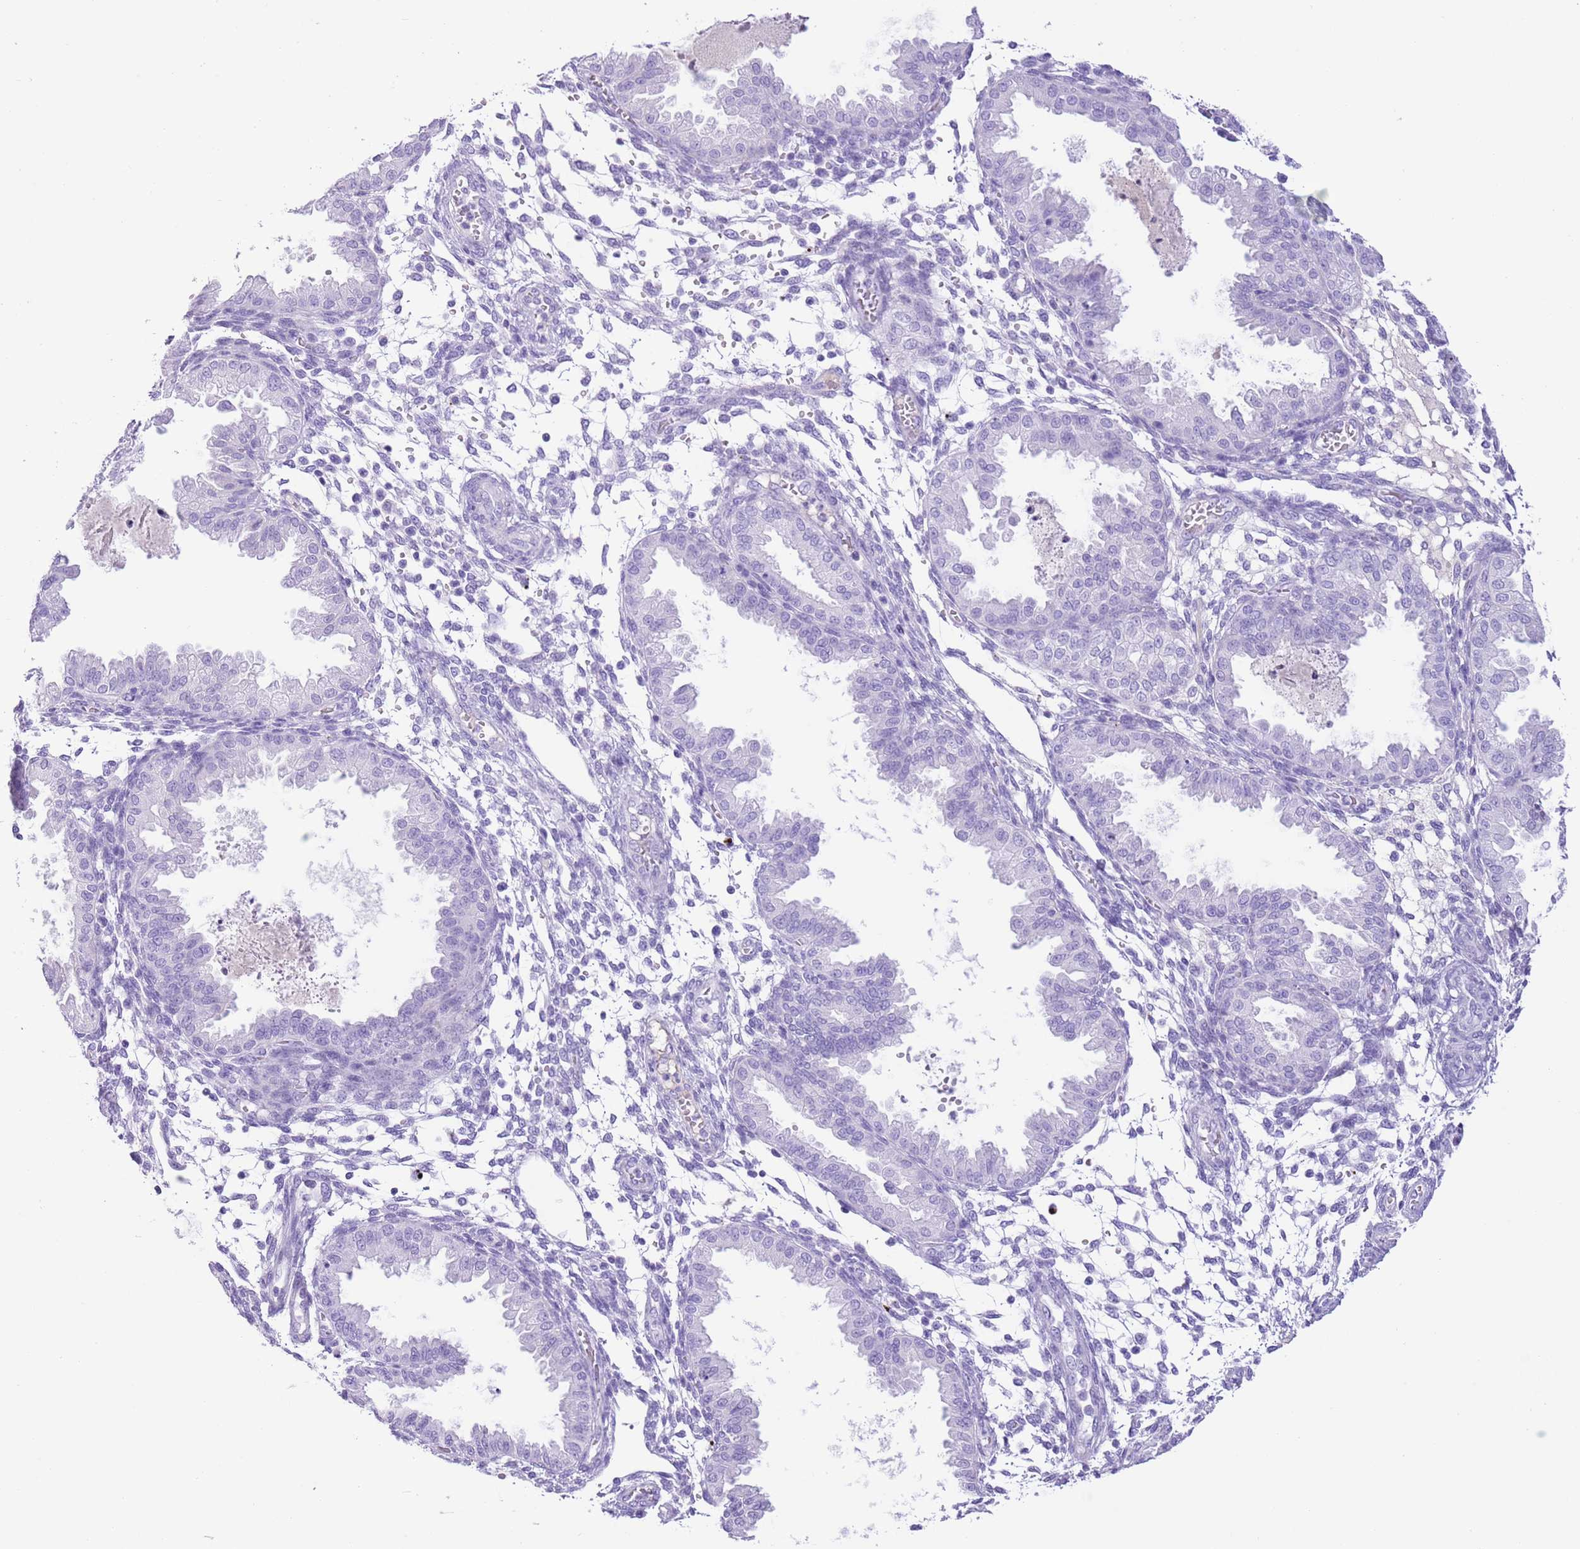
{"staining": {"intensity": "negative", "quantity": "none", "location": "none"}, "tissue": "endometrium", "cell_type": "Cells in endometrial stroma", "image_type": "normal", "snomed": [{"axis": "morphology", "description": "Normal tissue, NOS"}, {"axis": "topography", "description": "Endometrium"}], "caption": "Immunohistochemical staining of unremarkable endometrium reveals no significant positivity in cells in endometrial stroma.", "gene": "TBC1D10B", "patient": {"sex": "female", "age": 33}}